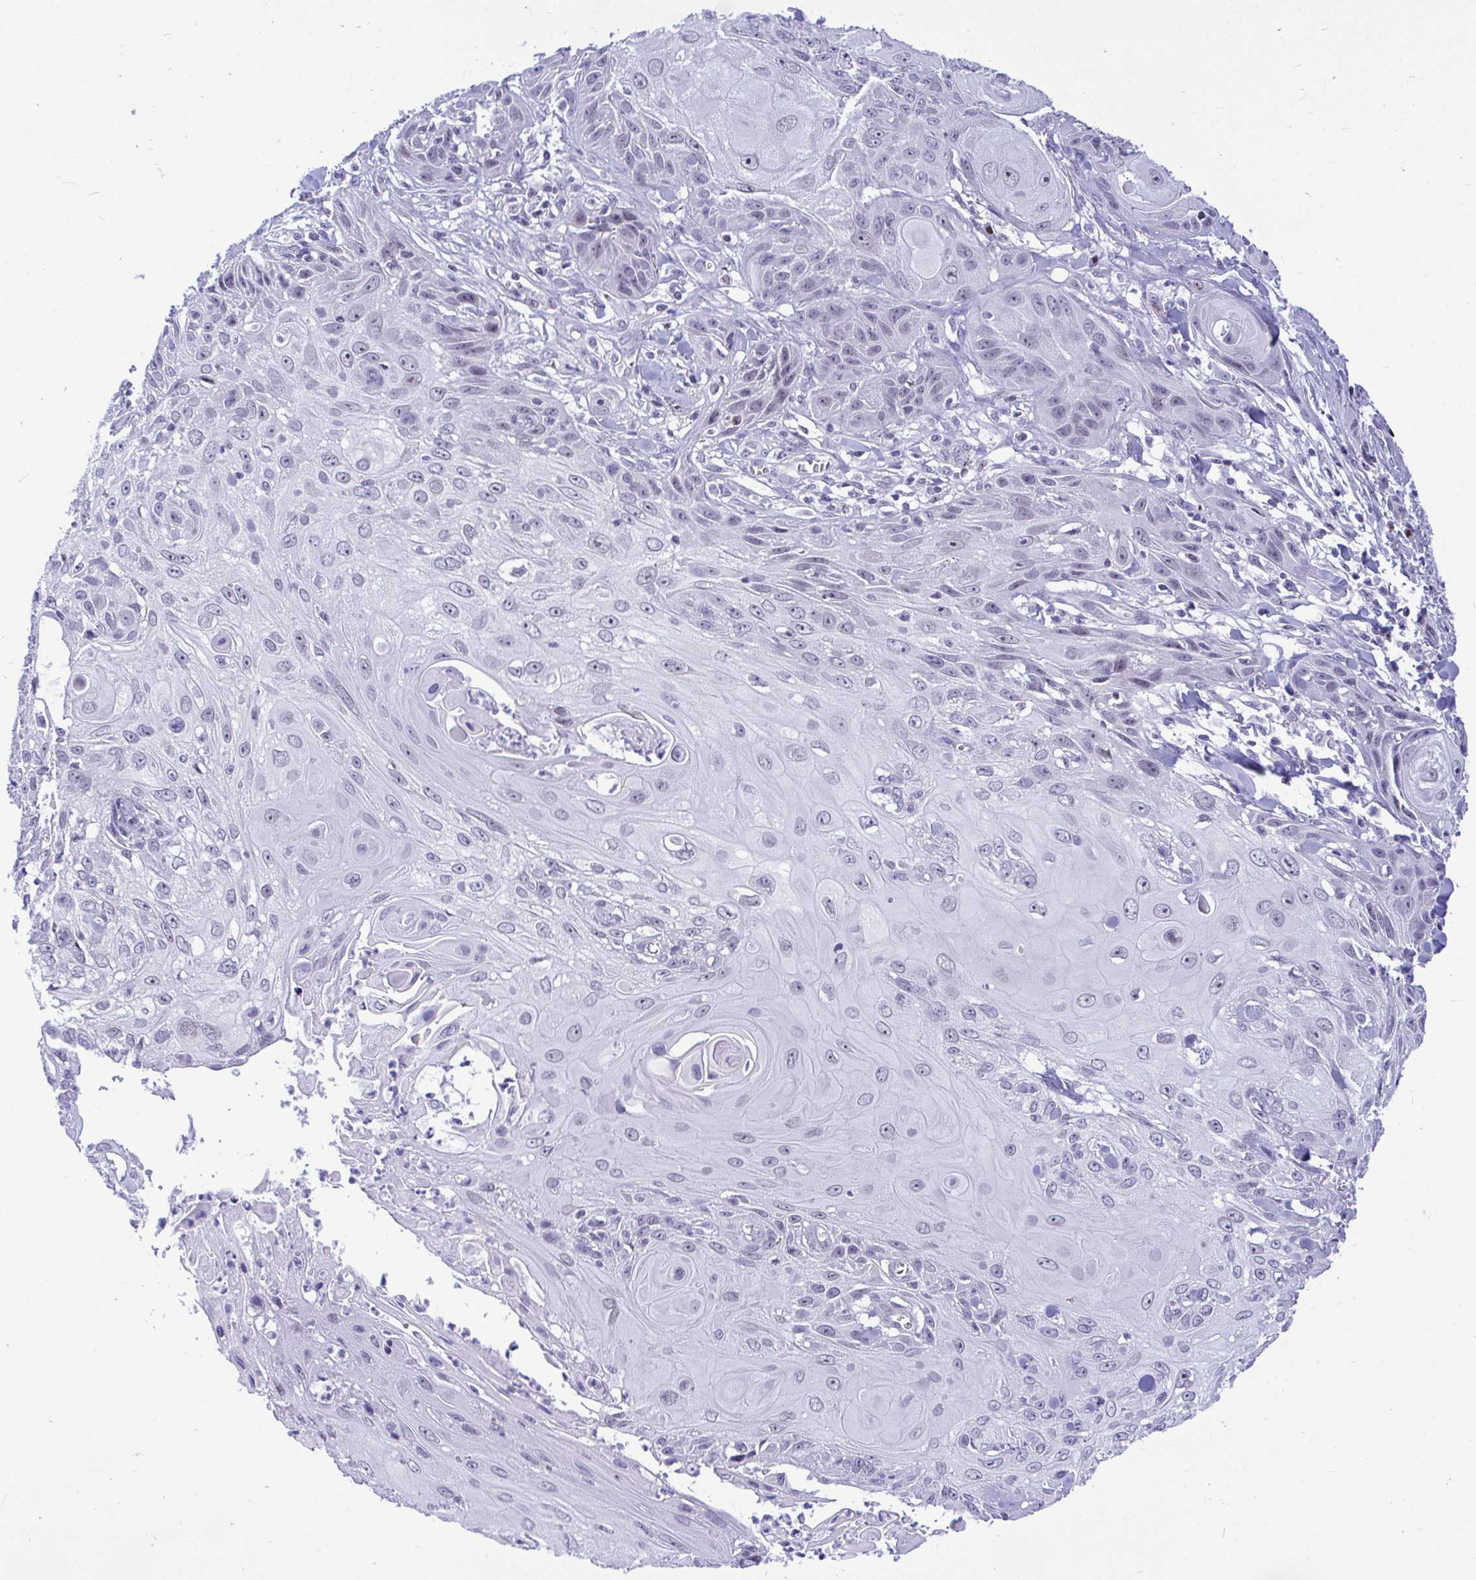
{"staining": {"intensity": "negative", "quantity": "none", "location": "none"}, "tissue": "skin cancer", "cell_type": "Tumor cells", "image_type": "cancer", "snomed": [{"axis": "morphology", "description": "Squamous cell carcinoma, NOS"}, {"axis": "topography", "description": "Skin"}, {"axis": "topography", "description": "Vulva"}], "caption": "Skin squamous cell carcinoma was stained to show a protein in brown. There is no significant positivity in tumor cells.", "gene": "SLC25A51", "patient": {"sex": "female", "age": 83}}